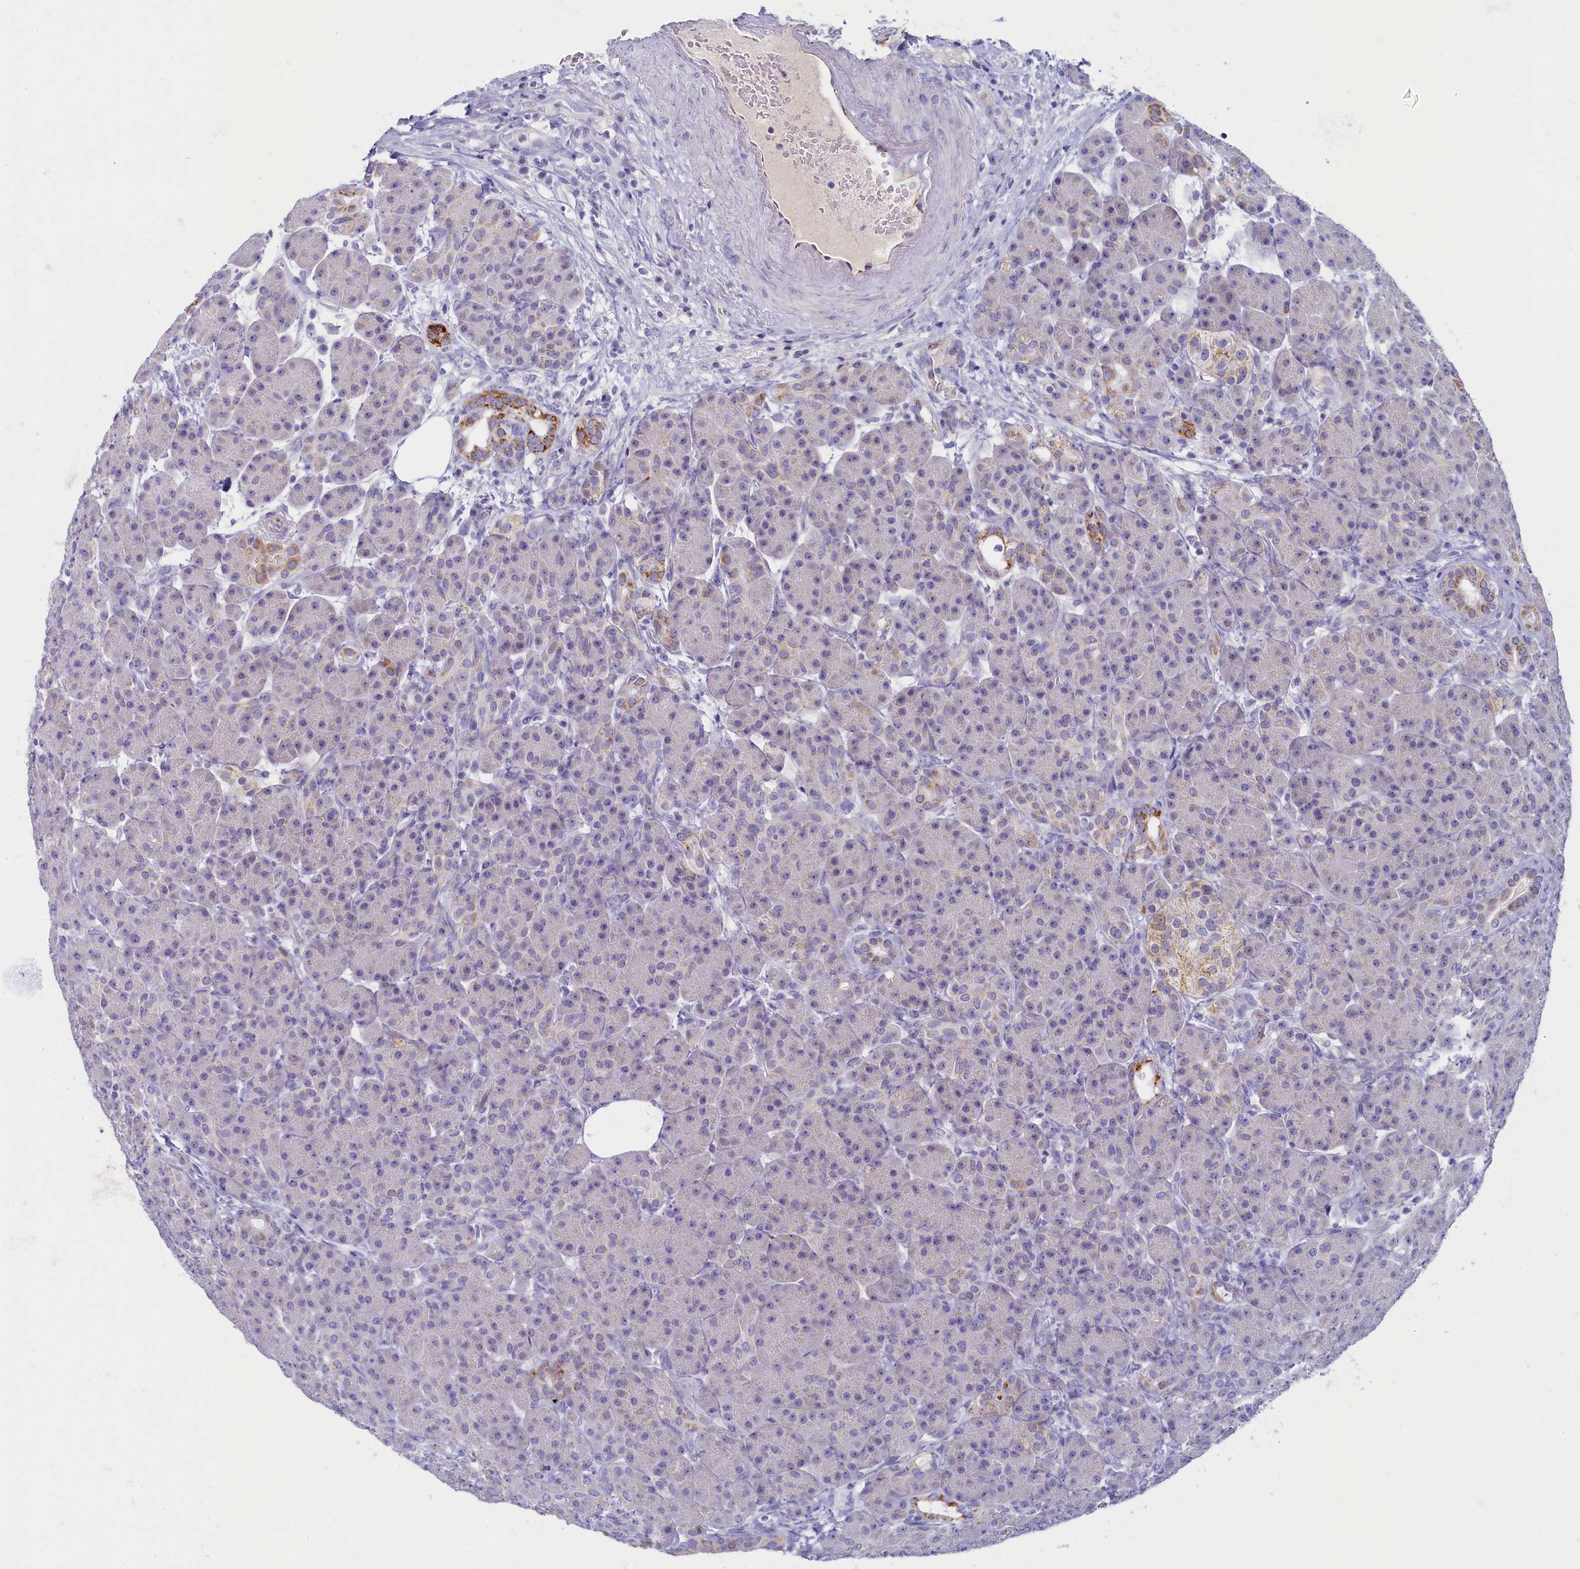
{"staining": {"intensity": "moderate", "quantity": "<25%", "location": "cytoplasmic/membranous"}, "tissue": "pancreas", "cell_type": "Exocrine glandular cells", "image_type": "normal", "snomed": [{"axis": "morphology", "description": "Normal tissue, NOS"}, {"axis": "topography", "description": "Pancreas"}], "caption": "A high-resolution micrograph shows immunohistochemistry staining of normal pancreas, which demonstrates moderate cytoplasmic/membranous staining in approximately <25% of exocrine glandular cells.", "gene": "OCIAD2", "patient": {"sex": "male", "age": 63}}